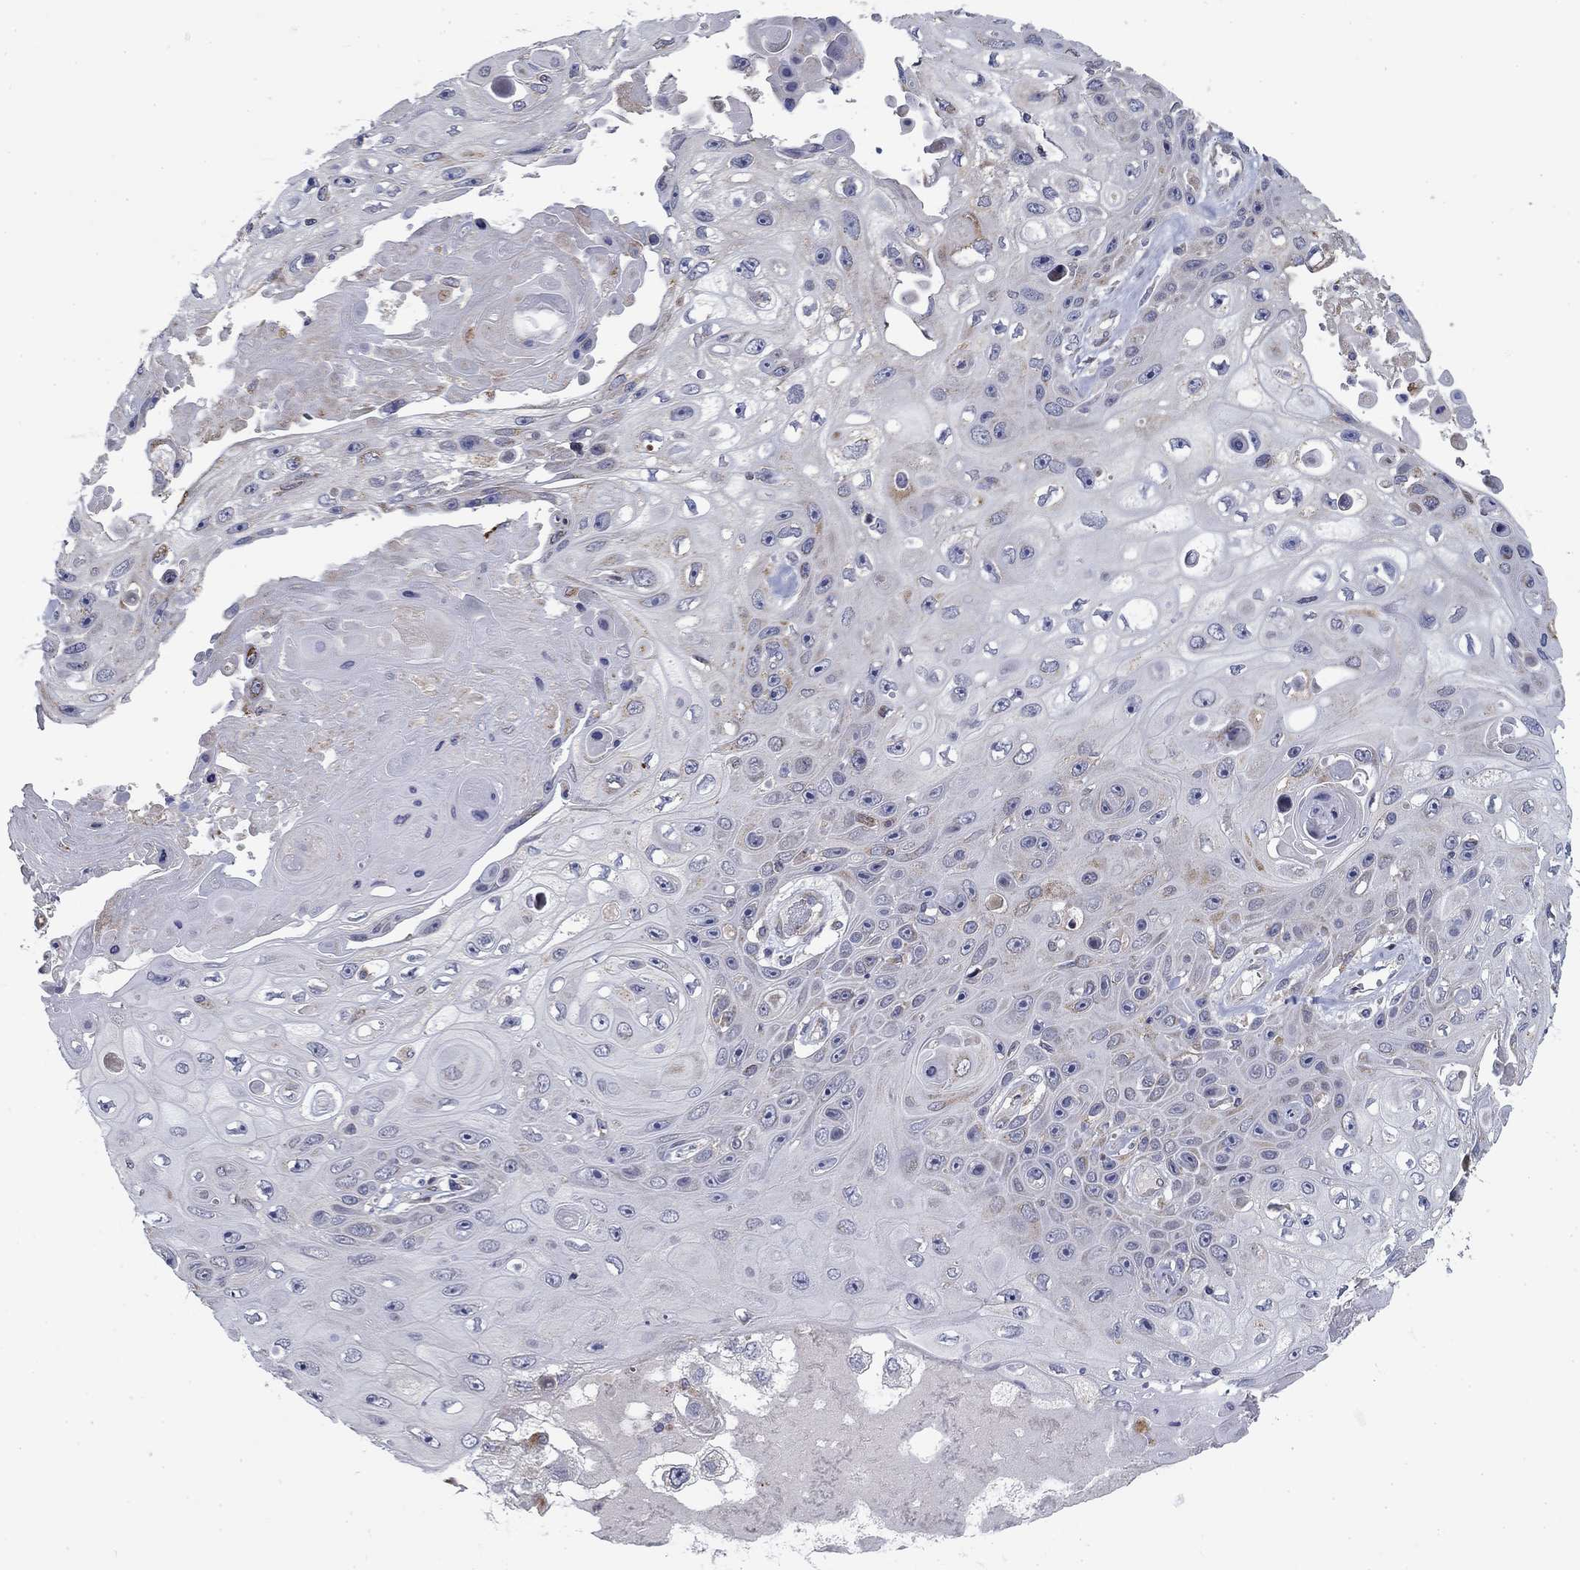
{"staining": {"intensity": "negative", "quantity": "none", "location": "none"}, "tissue": "skin cancer", "cell_type": "Tumor cells", "image_type": "cancer", "snomed": [{"axis": "morphology", "description": "Squamous cell carcinoma, NOS"}, {"axis": "topography", "description": "Skin"}], "caption": "Protein analysis of skin cancer (squamous cell carcinoma) reveals no significant positivity in tumor cells.", "gene": "MMAA", "patient": {"sex": "male", "age": 82}}